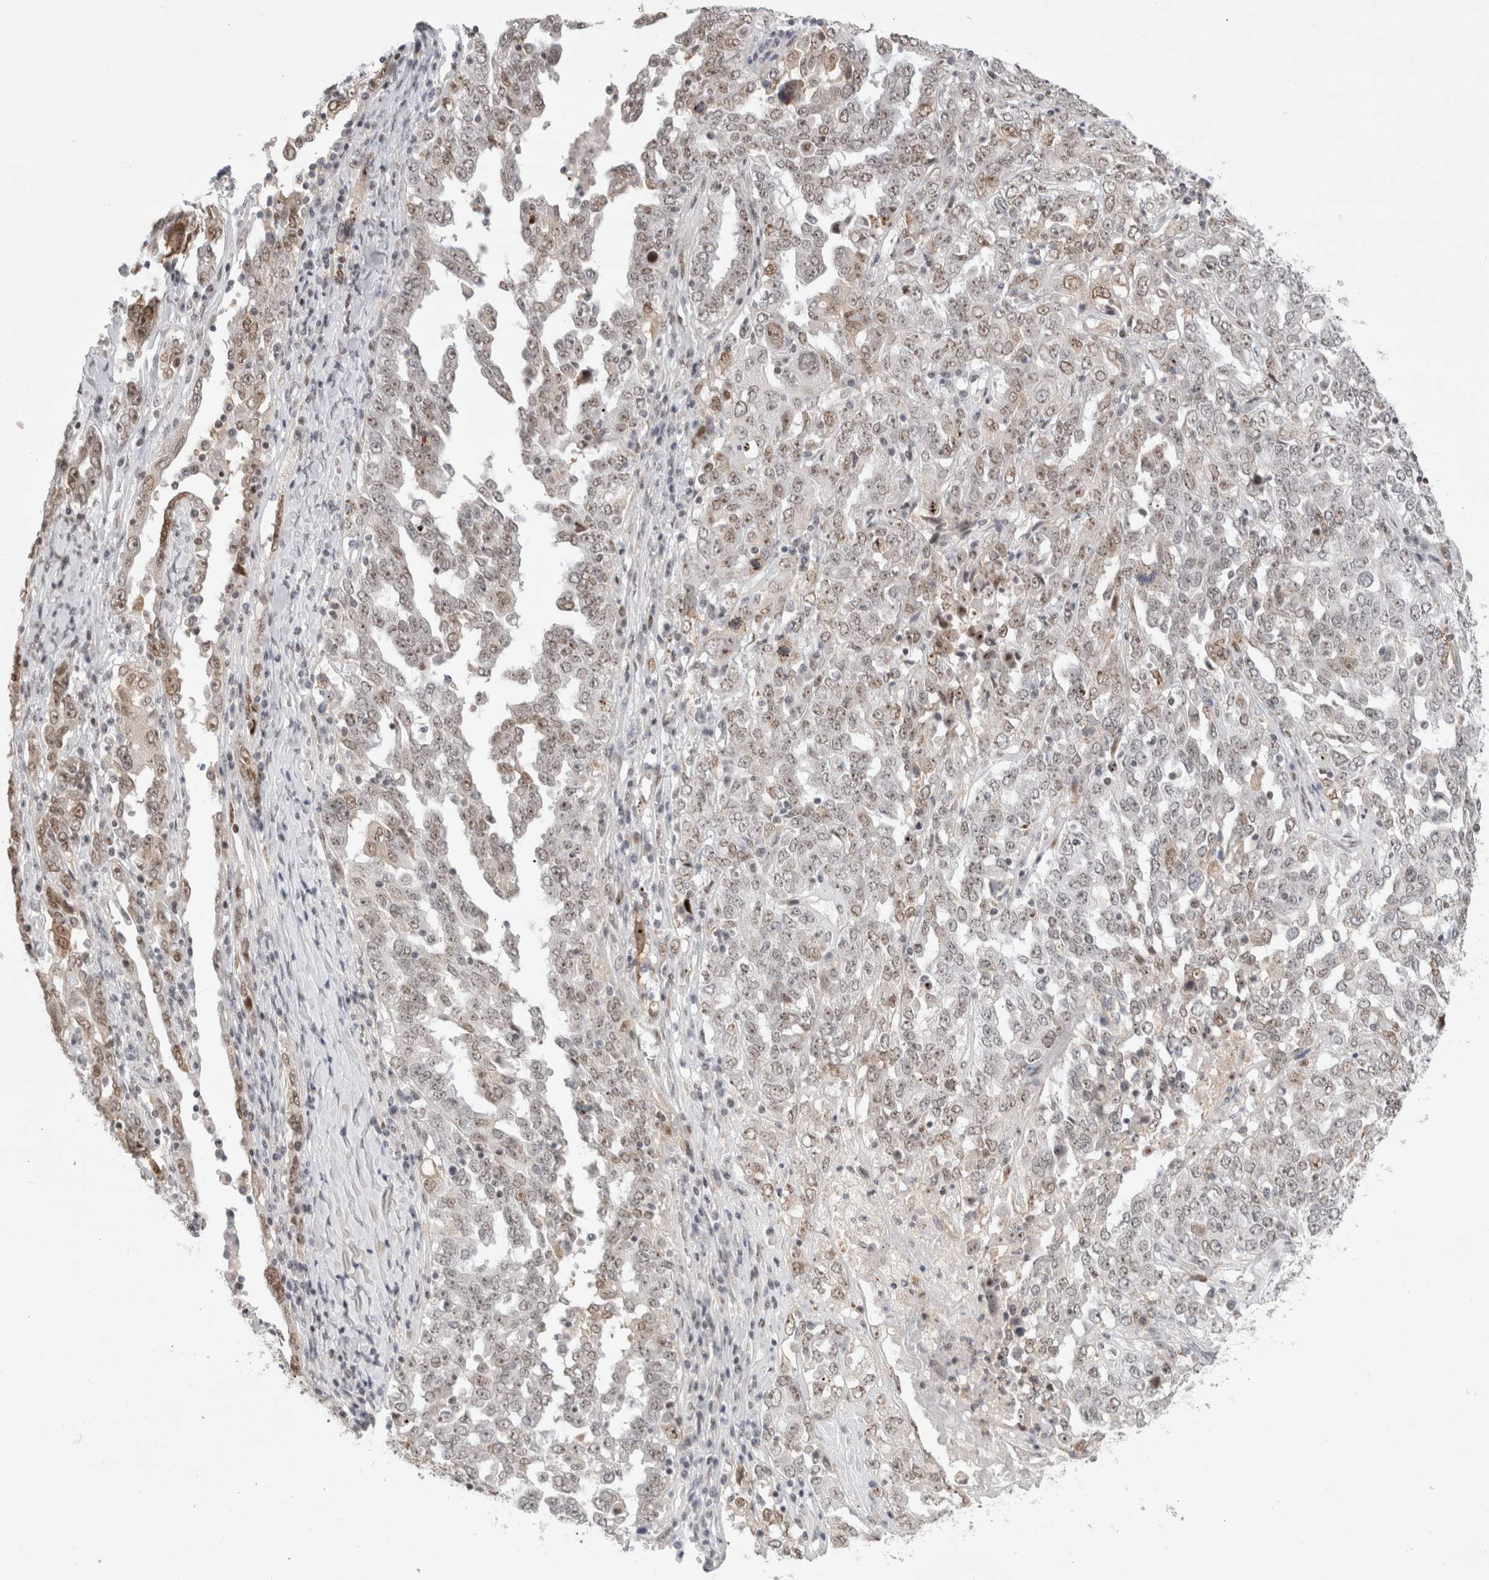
{"staining": {"intensity": "weak", "quantity": "25%-75%", "location": "nuclear"}, "tissue": "ovarian cancer", "cell_type": "Tumor cells", "image_type": "cancer", "snomed": [{"axis": "morphology", "description": "Carcinoma, endometroid"}, {"axis": "topography", "description": "Ovary"}], "caption": "Immunohistochemical staining of ovarian endometroid carcinoma demonstrates weak nuclear protein staining in about 25%-75% of tumor cells.", "gene": "SENP6", "patient": {"sex": "female", "age": 62}}